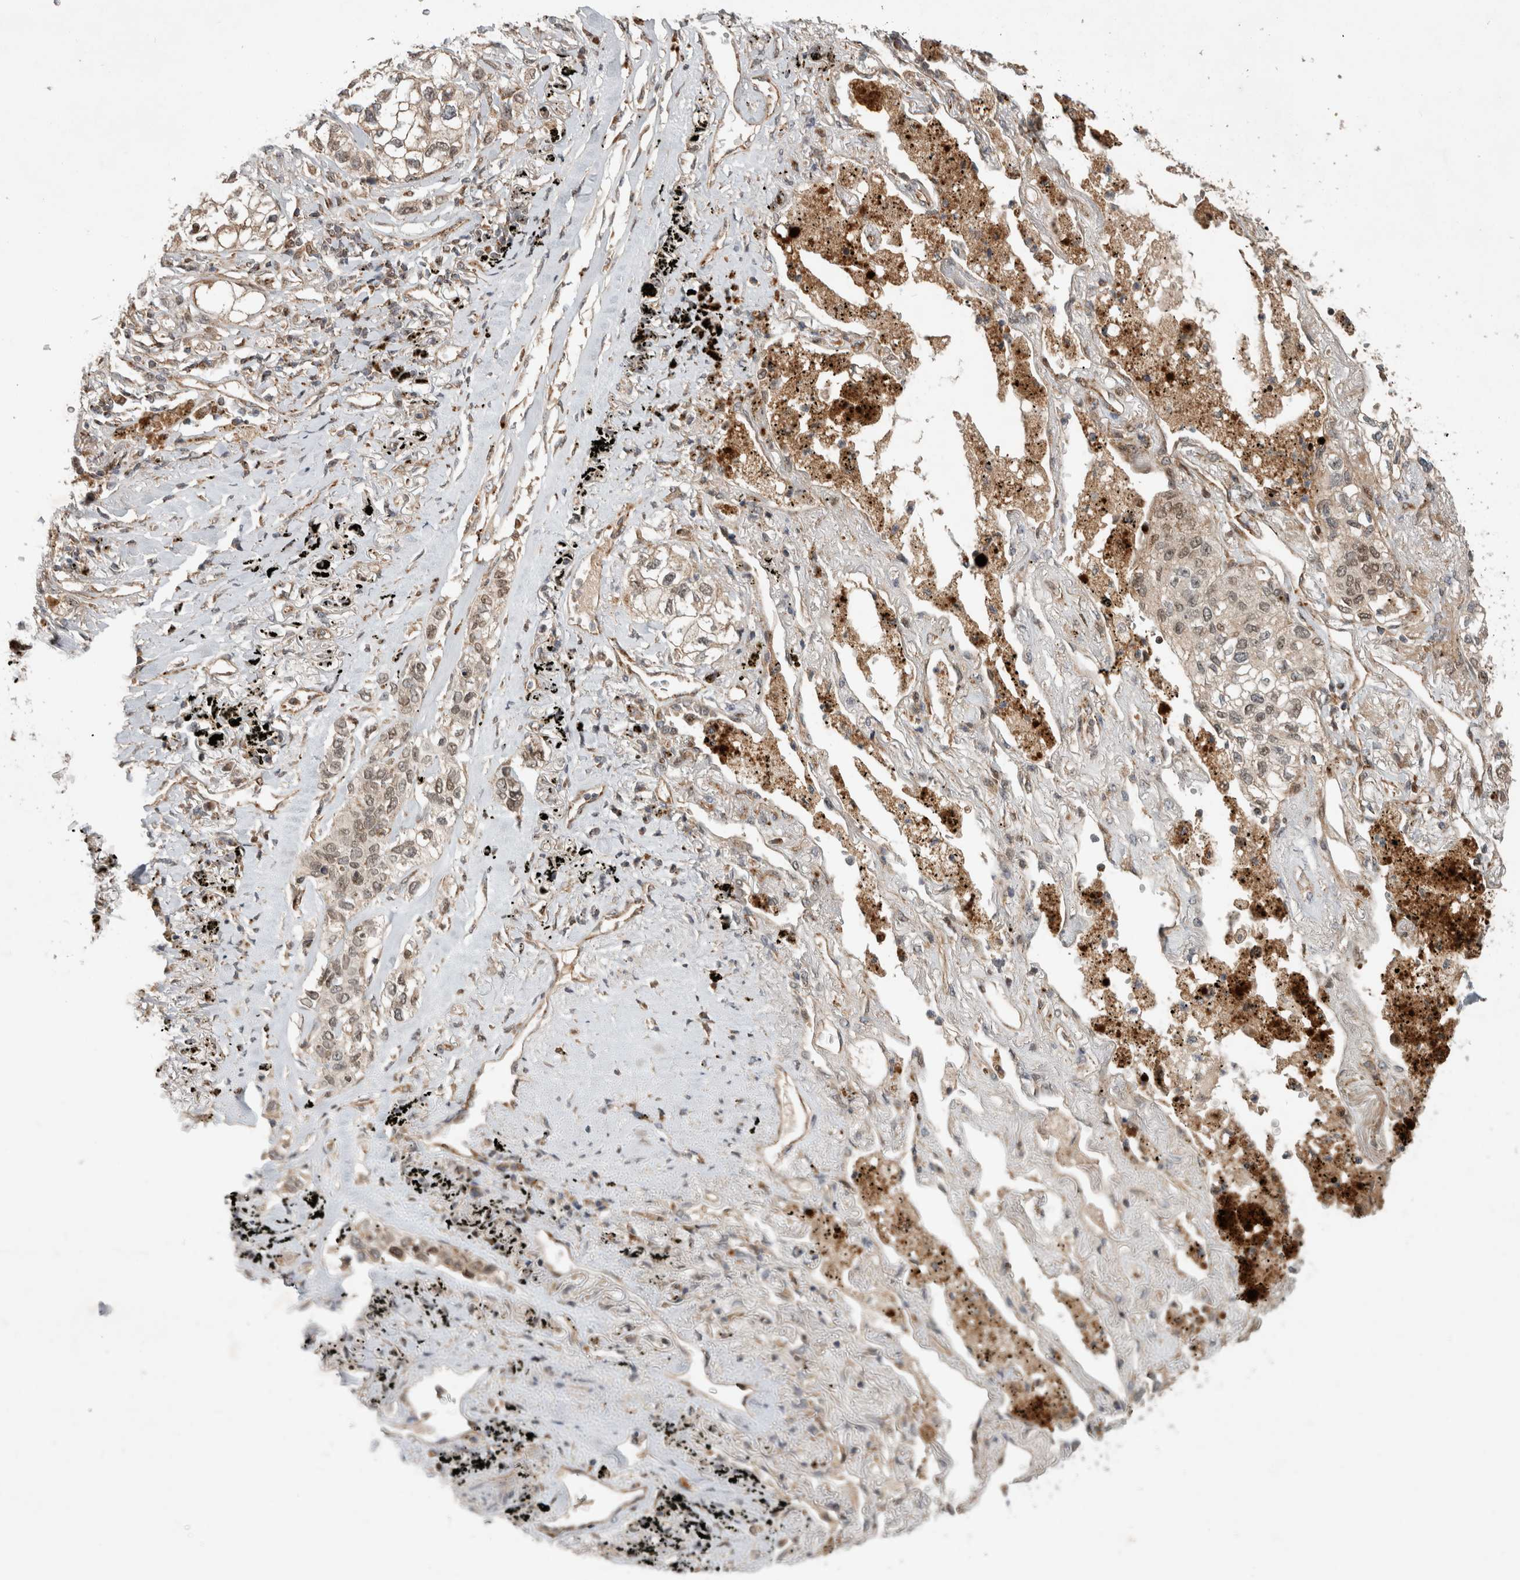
{"staining": {"intensity": "weak", "quantity": "25%-75%", "location": "cytoplasmic/membranous,nuclear"}, "tissue": "lung cancer", "cell_type": "Tumor cells", "image_type": "cancer", "snomed": [{"axis": "morphology", "description": "Adenocarcinoma, NOS"}, {"axis": "topography", "description": "Lung"}], "caption": "Lung adenocarcinoma stained with DAB (3,3'-diaminobenzidine) immunohistochemistry demonstrates low levels of weak cytoplasmic/membranous and nuclear staining in about 25%-75% of tumor cells. (DAB (3,3'-diaminobenzidine) IHC, brown staining for protein, blue staining for nuclei).", "gene": "INSRR", "patient": {"sex": "male", "age": 63}}